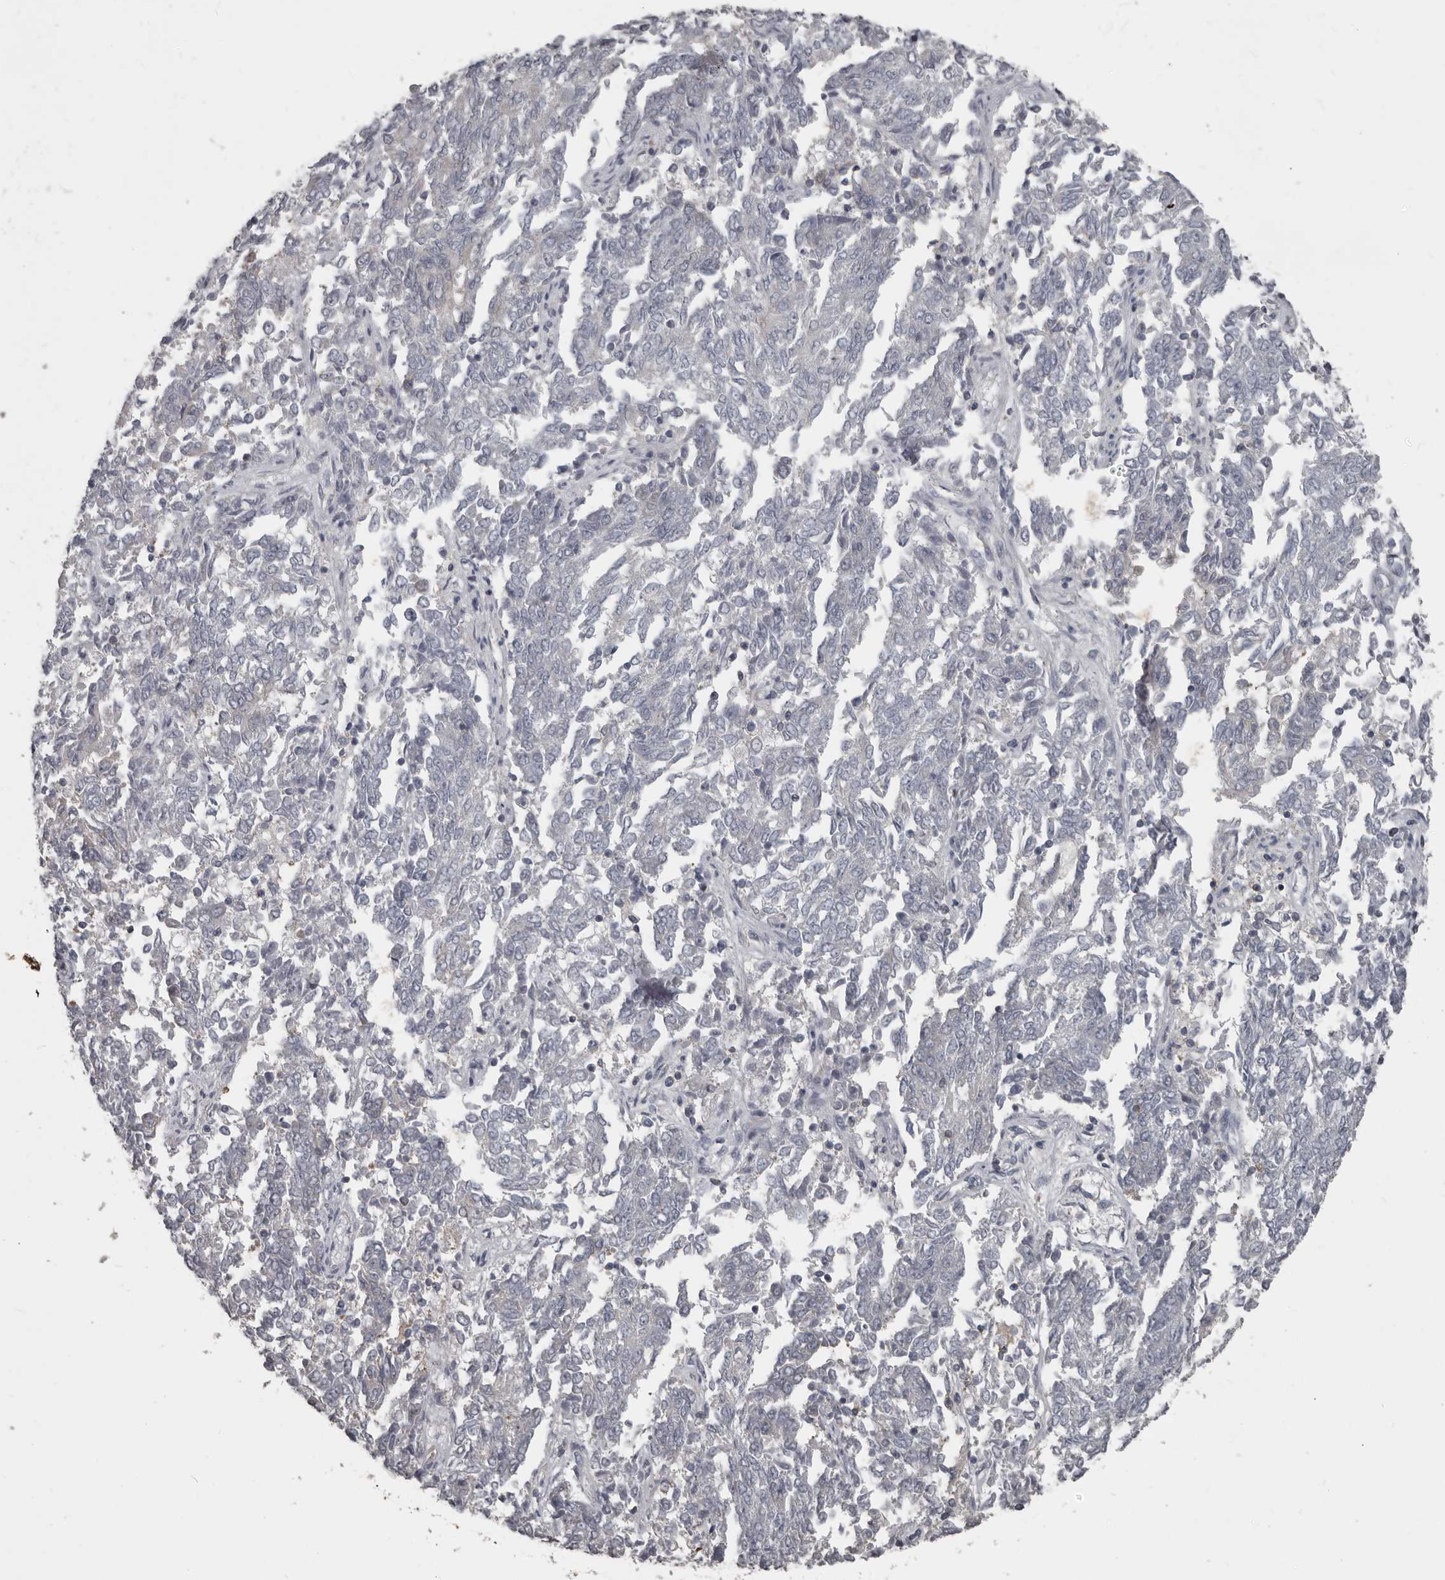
{"staining": {"intensity": "negative", "quantity": "none", "location": "none"}, "tissue": "endometrial cancer", "cell_type": "Tumor cells", "image_type": "cancer", "snomed": [{"axis": "morphology", "description": "Adenocarcinoma, NOS"}, {"axis": "topography", "description": "Endometrium"}], "caption": "Immunohistochemical staining of adenocarcinoma (endometrial) exhibits no significant expression in tumor cells.", "gene": "CA6", "patient": {"sex": "female", "age": 80}}